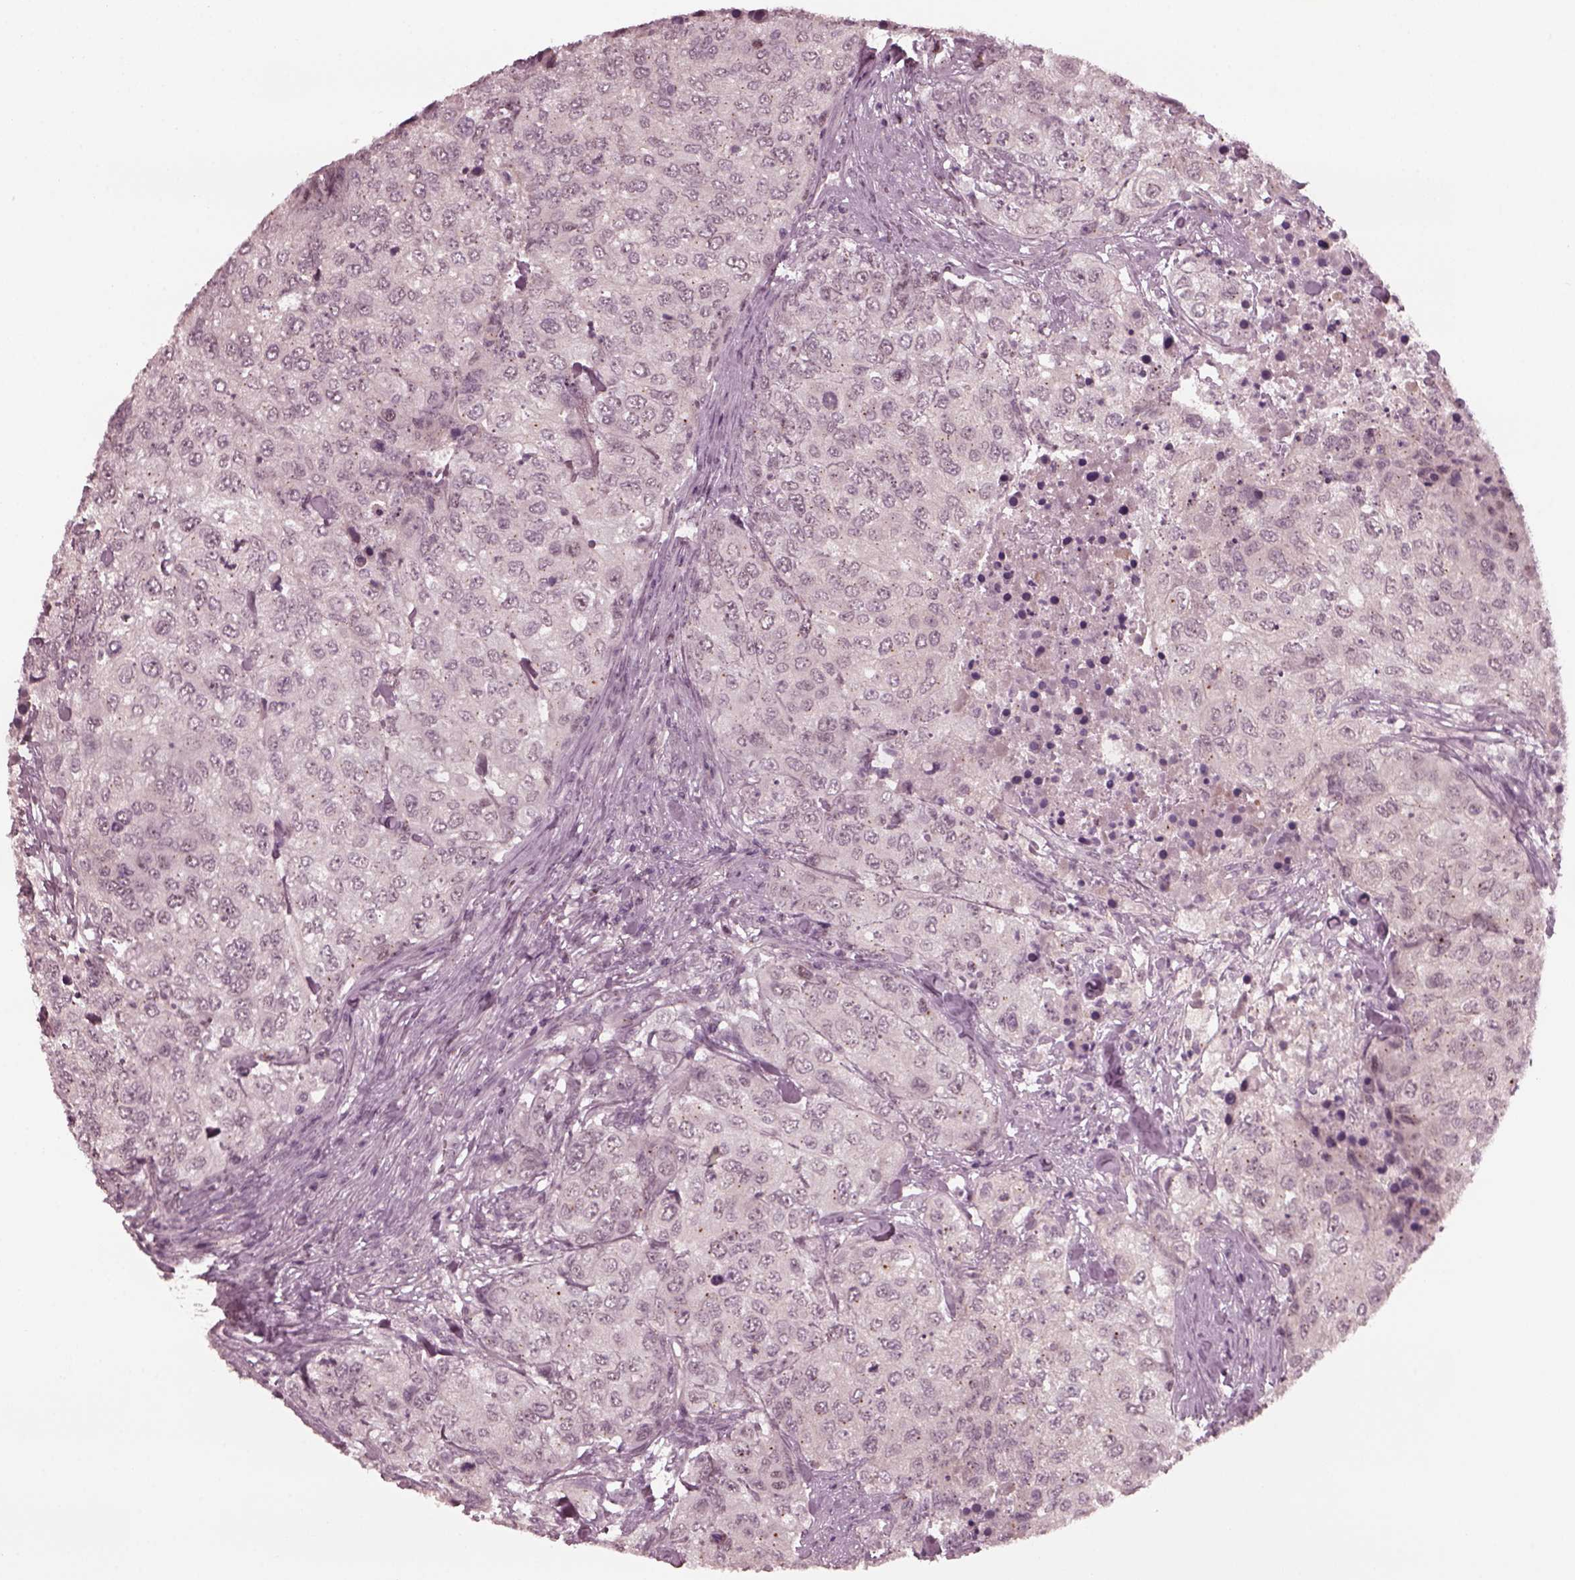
{"staining": {"intensity": "negative", "quantity": "none", "location": "none"}, "tissue": "urothelial cancer", "cell_type": "Tumor cells", "image_type": "cancer", "snomed": [{"axis": "morphology", "description": "Urothelial carcinoma, High grade"}, {"axis": "topography", "description": "Urinary bladder"}], "caption": "Immunohistochemical staining of urothelial carcinoma (high-grade) reveals no significant staining in tumor cells.", "gene": "SAXO1", "patient": {"sex": "female", "age": 78}}